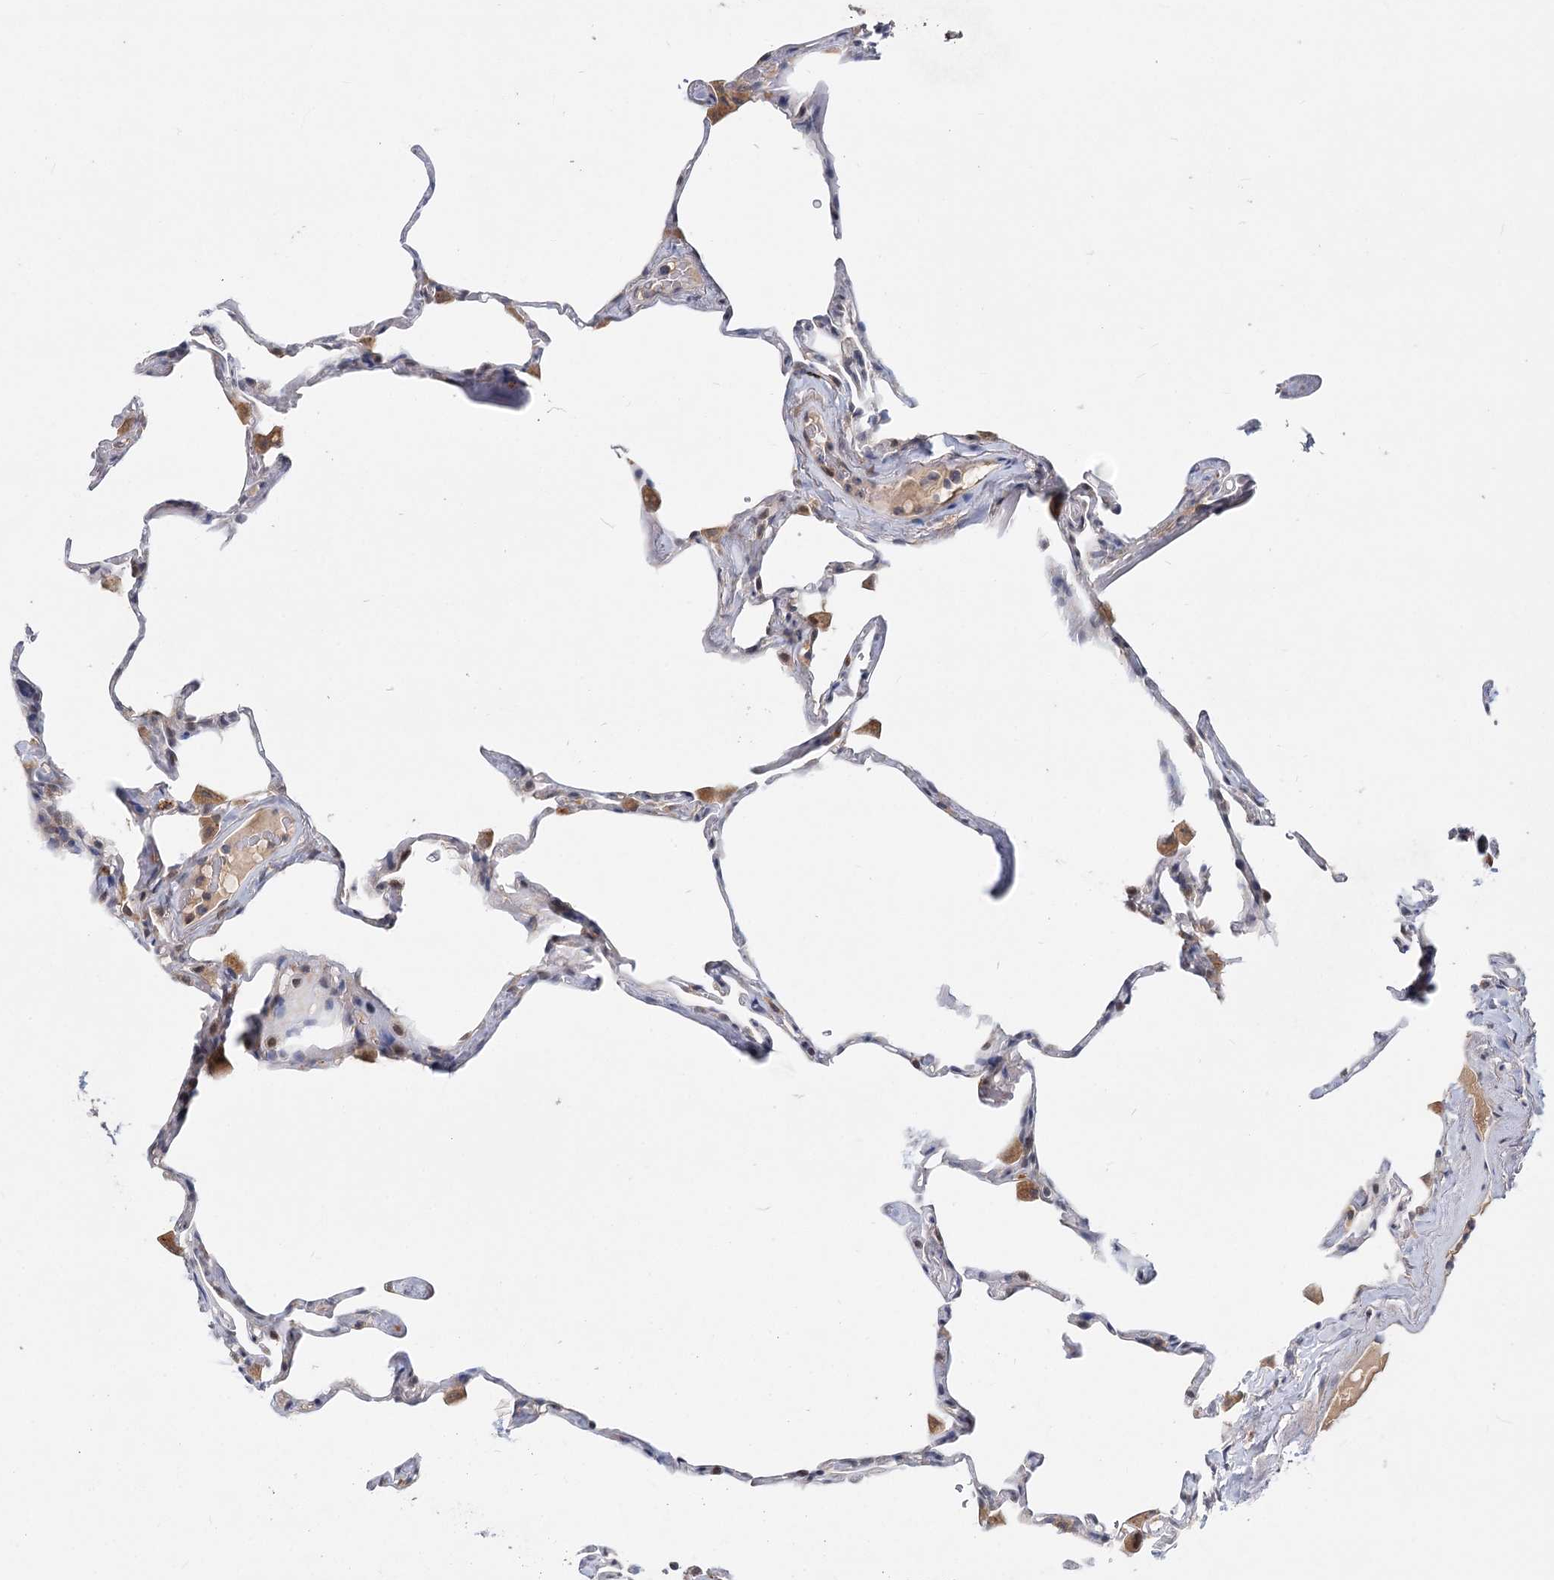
{"staining": {"intensity": "moderate", "quantity": "<25%", "location": "cytoplasmic/membranous"}, "tissue": "lung", "cell_type": "Alveolar cells", "image_type": "normal", "snomed": [{"axis": "morphology", "description": "Normal tissue, NOS"}, {"axis": "topography", "description": "Lung"}], "caption": "A photomicrograph of human lung stained for a protein shows moderate cytoplasmic/membranous brown staining in alveolar cells.", "gene": "AP3B1", "patient": {"sex": "male", "age": 65}}